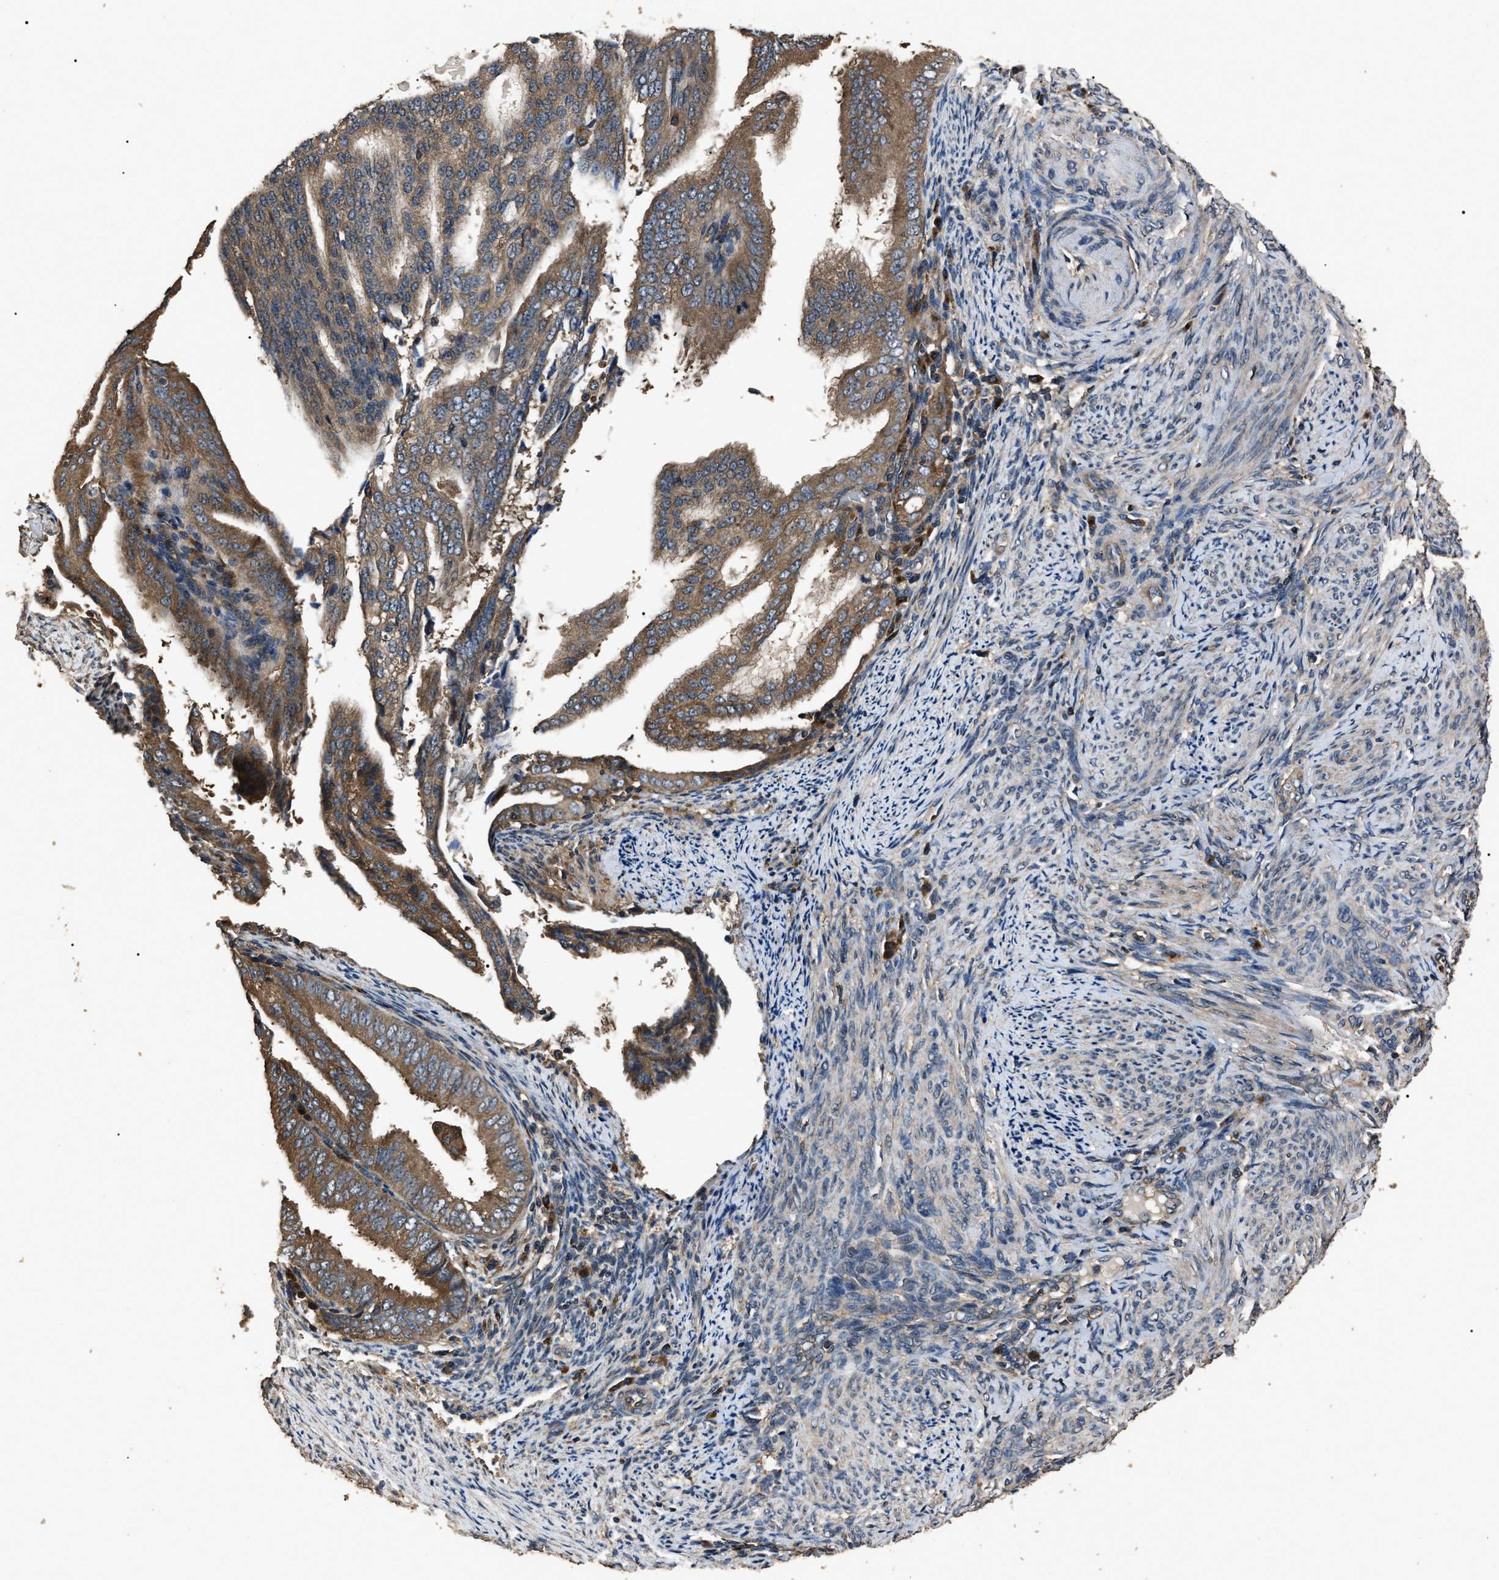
{"staining": {"intensity": "moderate", "quantity": ">75%", "location": "cytoplasmic/membranous"}, "tissue": "endometrial cancer", "cell_type": "Tumor cells", "image_type": "cancer", "snomed": [{"axis": "morphology", "description": "Adenocarcinoma, NOS"}, {"axis": "topography", "description": "Endometrium"}], "caption": "Tumor cells display medium levels of moderate cytoplasmic/membranous staining in about >75% of cells in human endometrial adenocarcinoma.", "gene": "RNF216", "patient": {"sex": "female", "age": 58}}